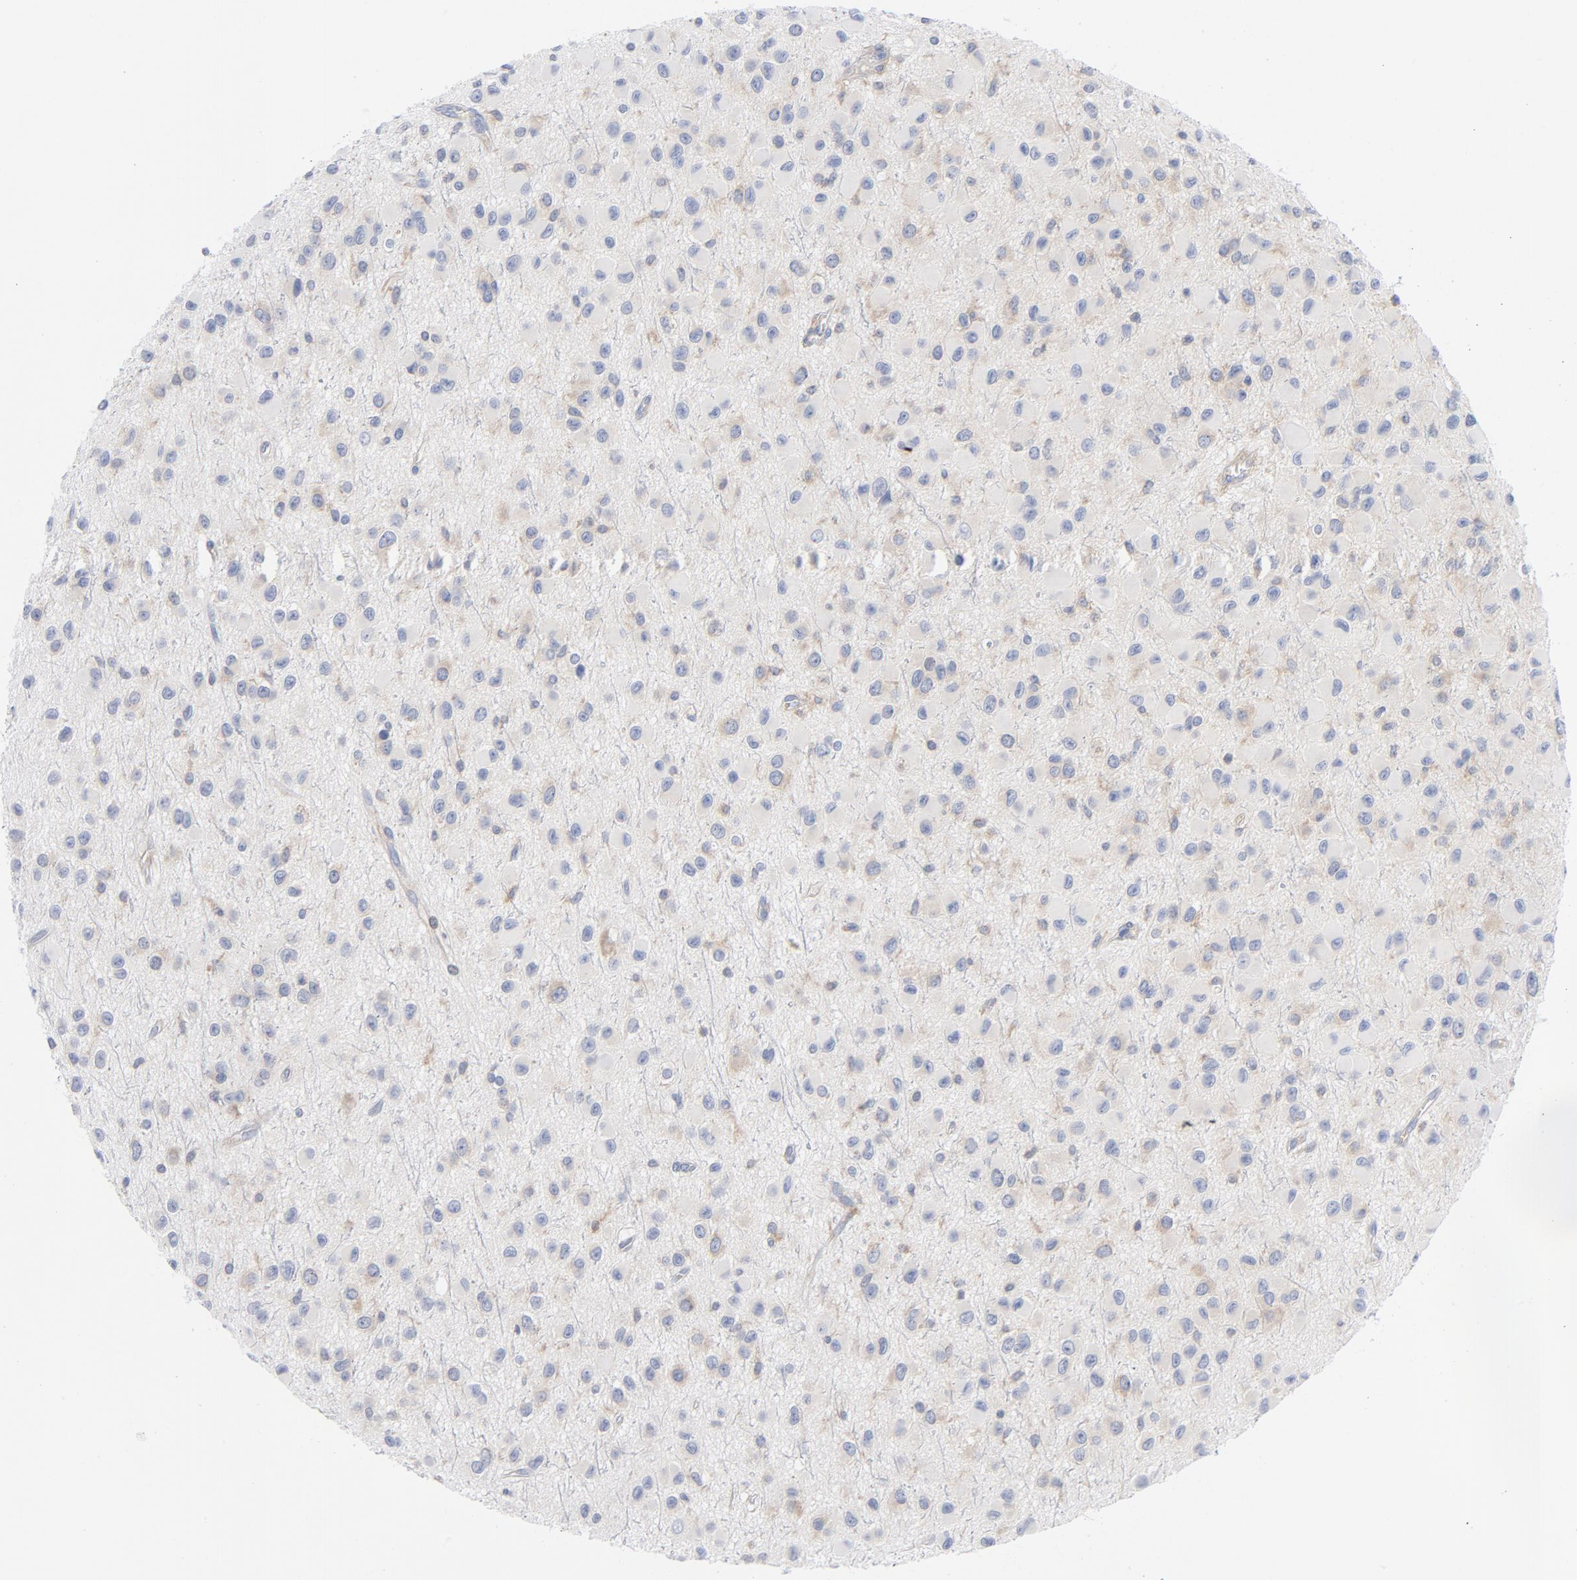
{"staining": {"intensity": "moderate", "quantity": "<25%", "location": "cytoplasmic/membranous"}, "tissue": "glioma", "cell_type": "Tumor cells", "image_type": "cancer", "snomed": [{"axis": "morphology", "description": "Glioma, malignant, Low grade"}, {"axis": "topography", "description": "Brain"}], "caption": "A micrograph of glioma stained for a protein exhibits moderate cytoplasmic/membranous brown staining in tumor cells.", "gene": "CD86", "patient": {"sex": "male", "age": 42}}